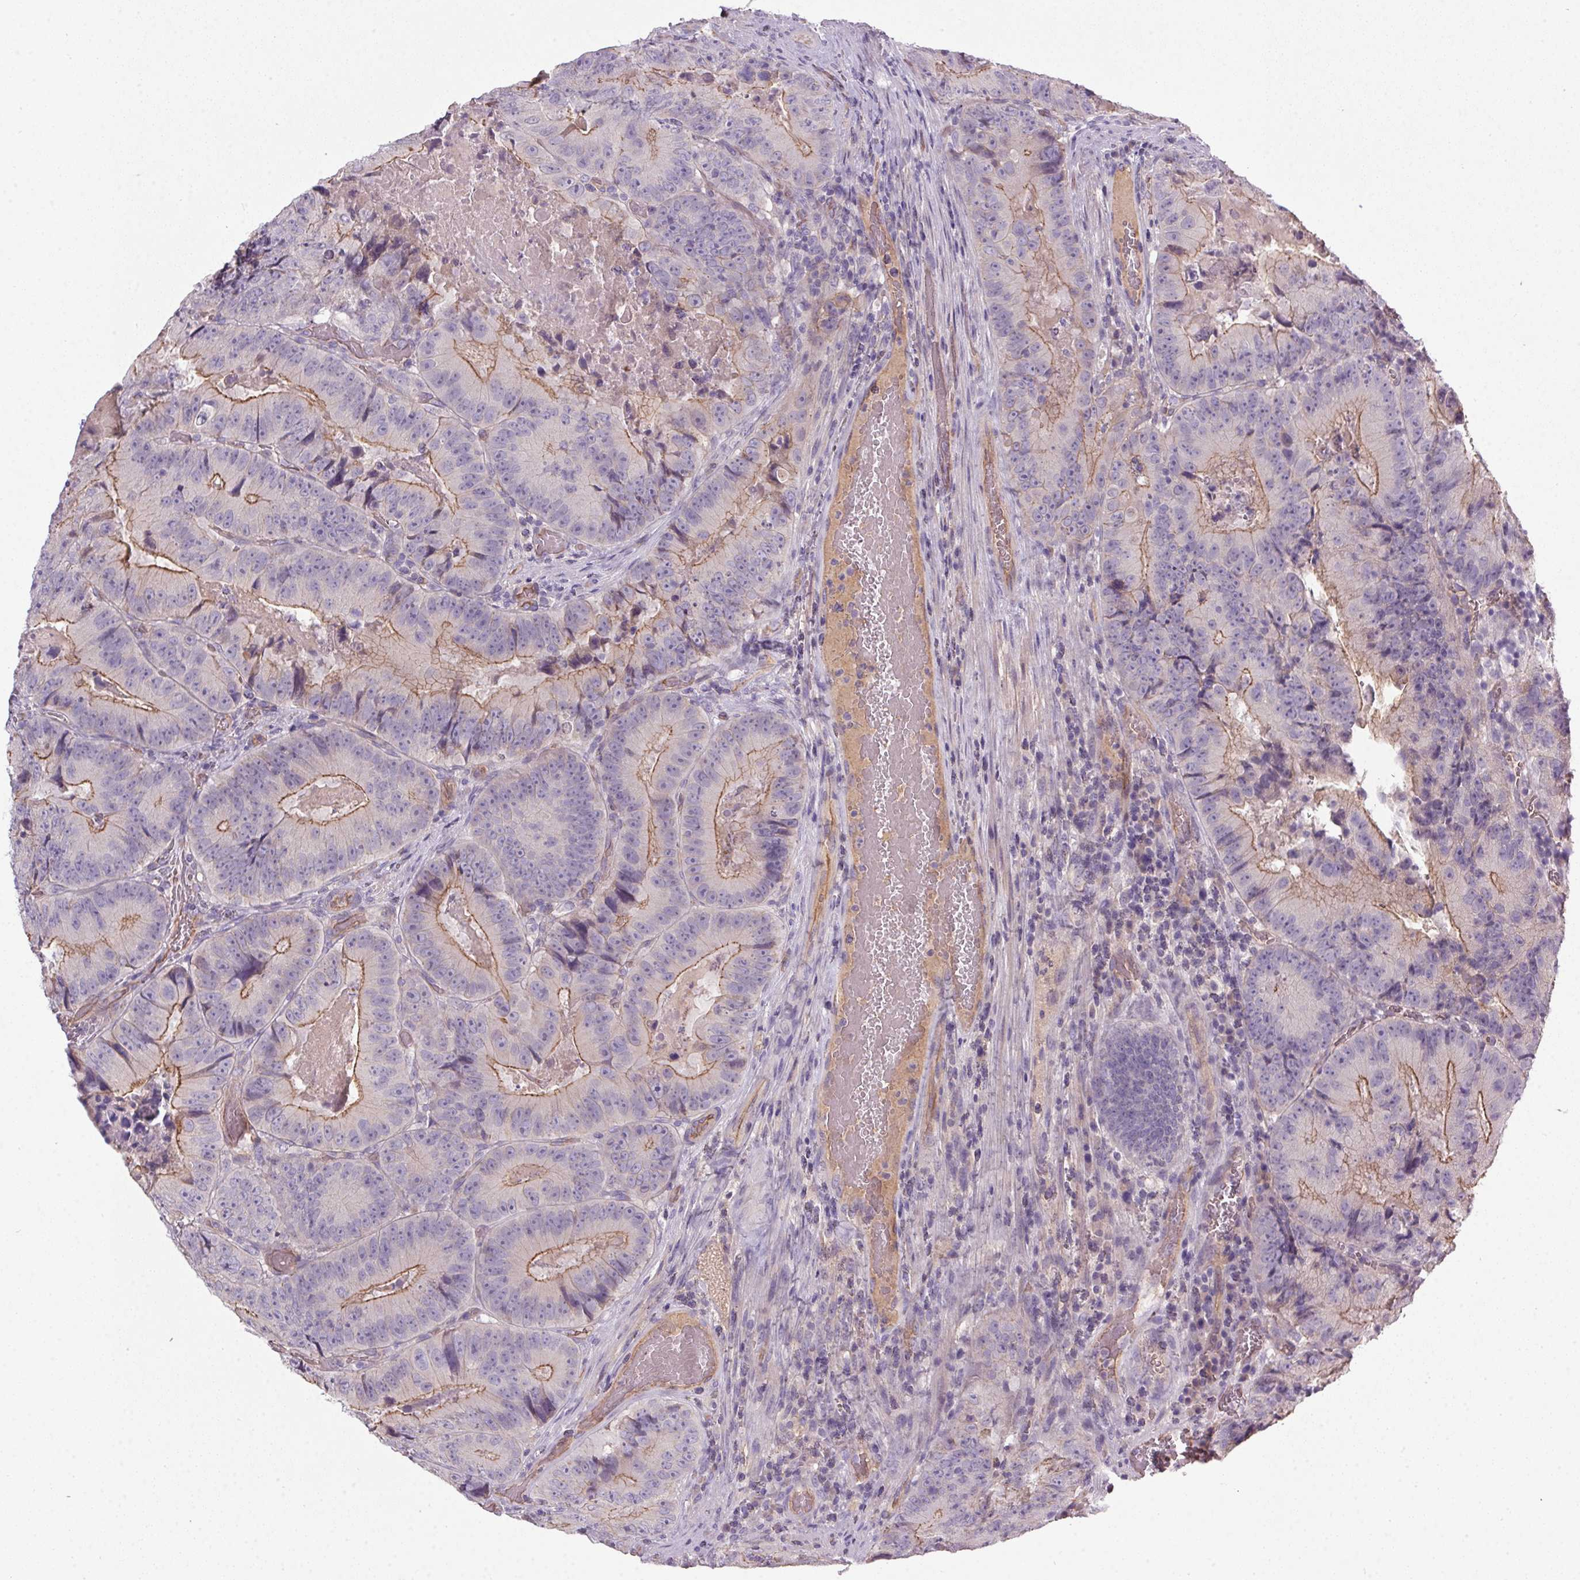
{"staining": {"intensity": "moderate", "quantity": "25%-75%", "location": "cytoplasmic/membranous"}, "tissue": "colorectal cancer", "cell_type": "Tumor cells", "image_type": "cancer", "snomed": [{"axis": "morphology", "description": "Adenocarcinoma, NOS"}, {"axis": "topography", "description": "Colon"}], "caption": "Protein staining shows moderate cytoplasmic/membranous staining in about 25%-75% of tumor cells in colorectal adenocarcinoma. (DAB = brown stain, brightfield microscopy at high magnification).", "gene": "APOC4", "patient": {"sex": "female", "age": 86}}